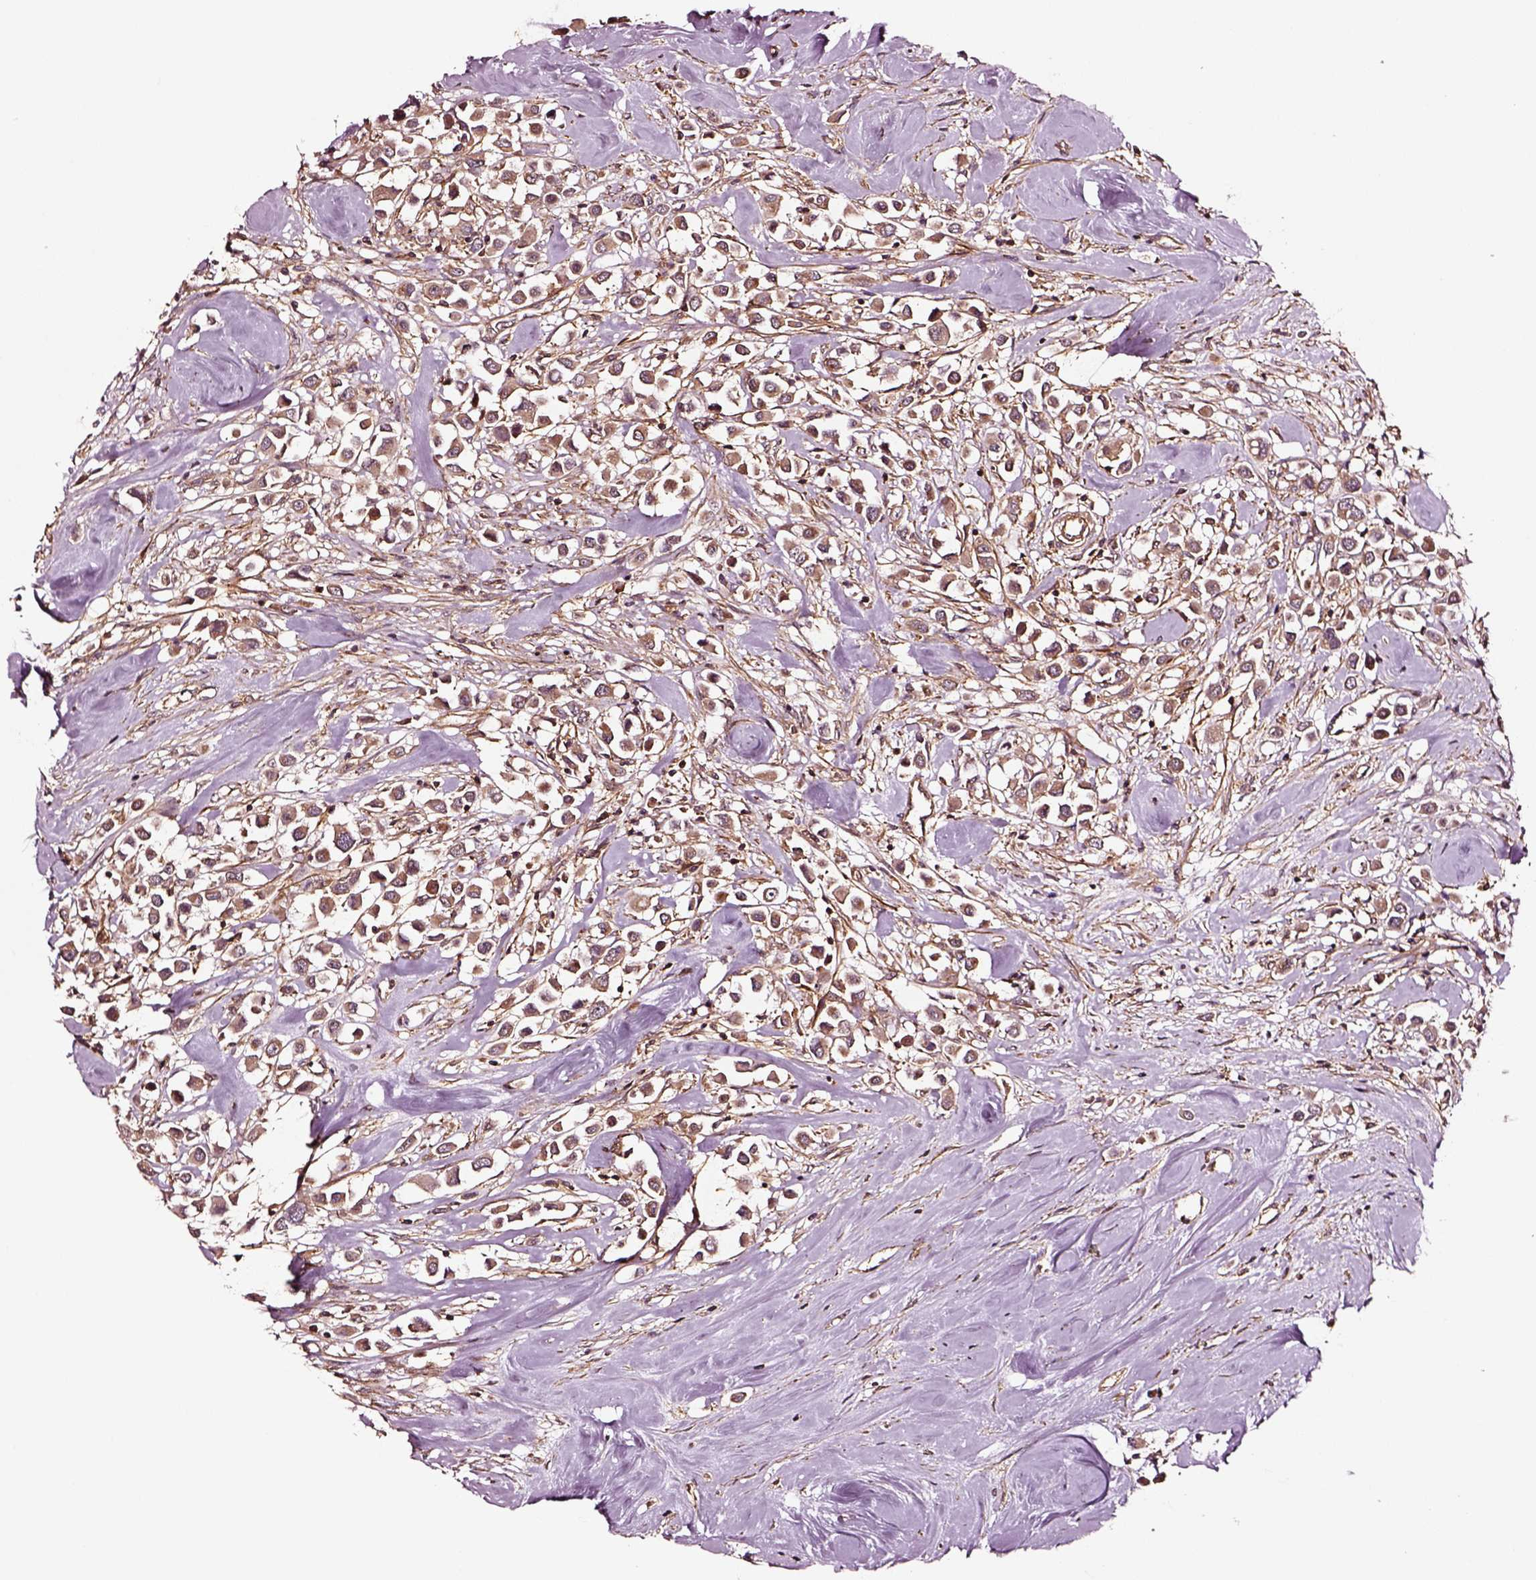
{"staining": {"intensity": "moderate", "quantity": ">75%", "location": "cytoplasmic/membranous"}, "tissue": "breast cancer", "cell_type": "Tumor cells", "image_type": "cancer", "snomed": [{"axis": "morphology", "description": "Duct carcinoma"}, {"axis": "topography", "description": "Breast"}], "caption": "This is an image of IHC staining of breast cancer, which shows moderate expression in the cytoplasmic/membranous of tumor cells.", "gene": "RASSF5", "patient": {"sex": "female", "age": 61}}